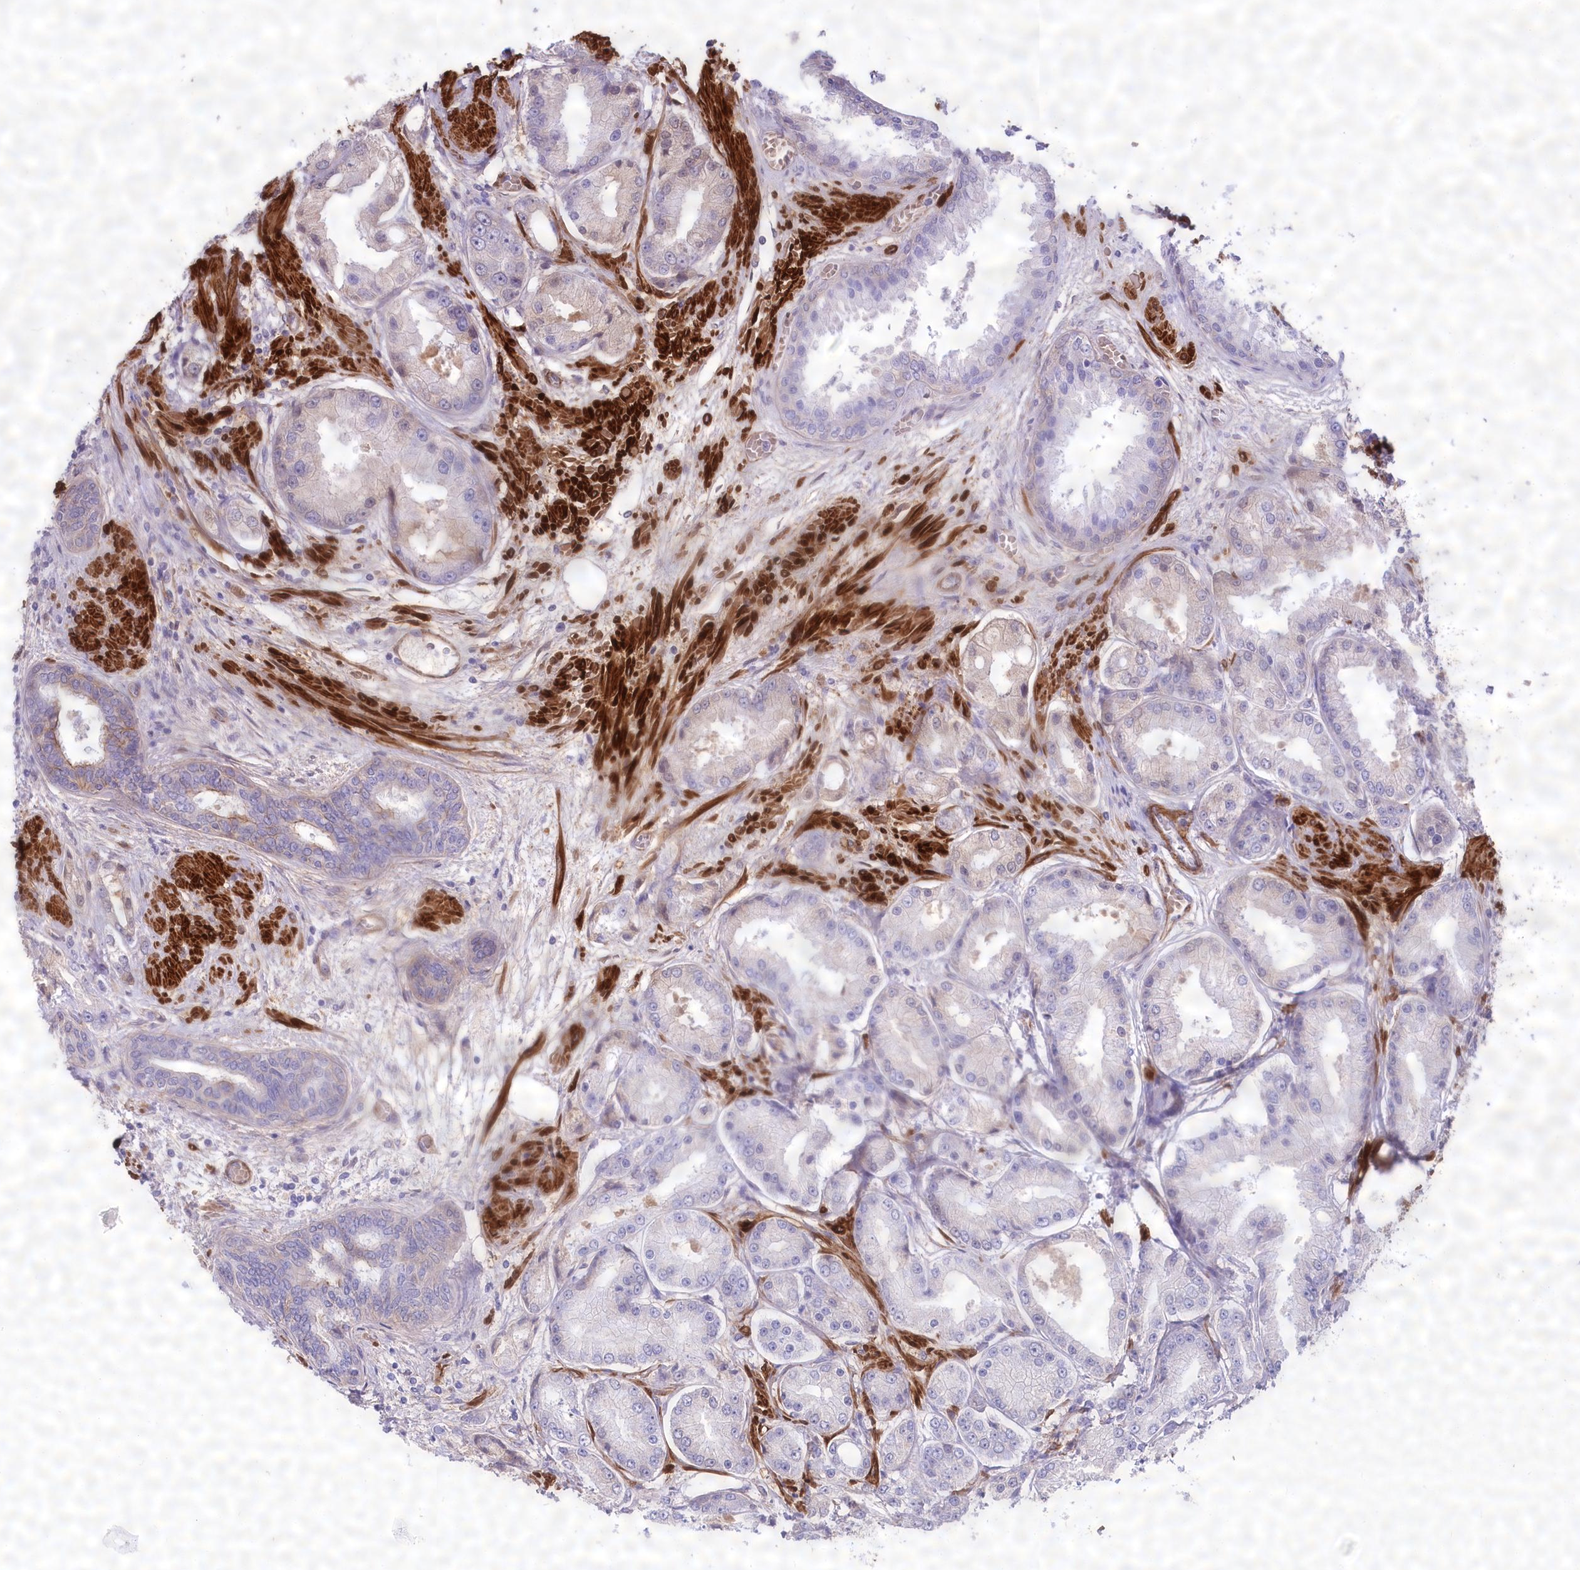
{"staining": {"intensity": "negative", "quantity": "none", "location": "none"}, "tissue": "prostate cancer", "cell_type": "Tumor cells", "image_type": "cancer", "snomed": [{"axis": "morphology", "description": "Adenocarcinoma, High grade"}, {"axis": "topography", "description": "Prostate"}], "caption": "Tumor cells show no significant staining in prostate cancer. The staining was performed using DAB to visualize the protein expression in brown, while the nuclei were stained in blue with hematoxylin (Magnification: 20x).", "gene": "SYNPO2", "patient": {"sex": "male", "age": 59}}